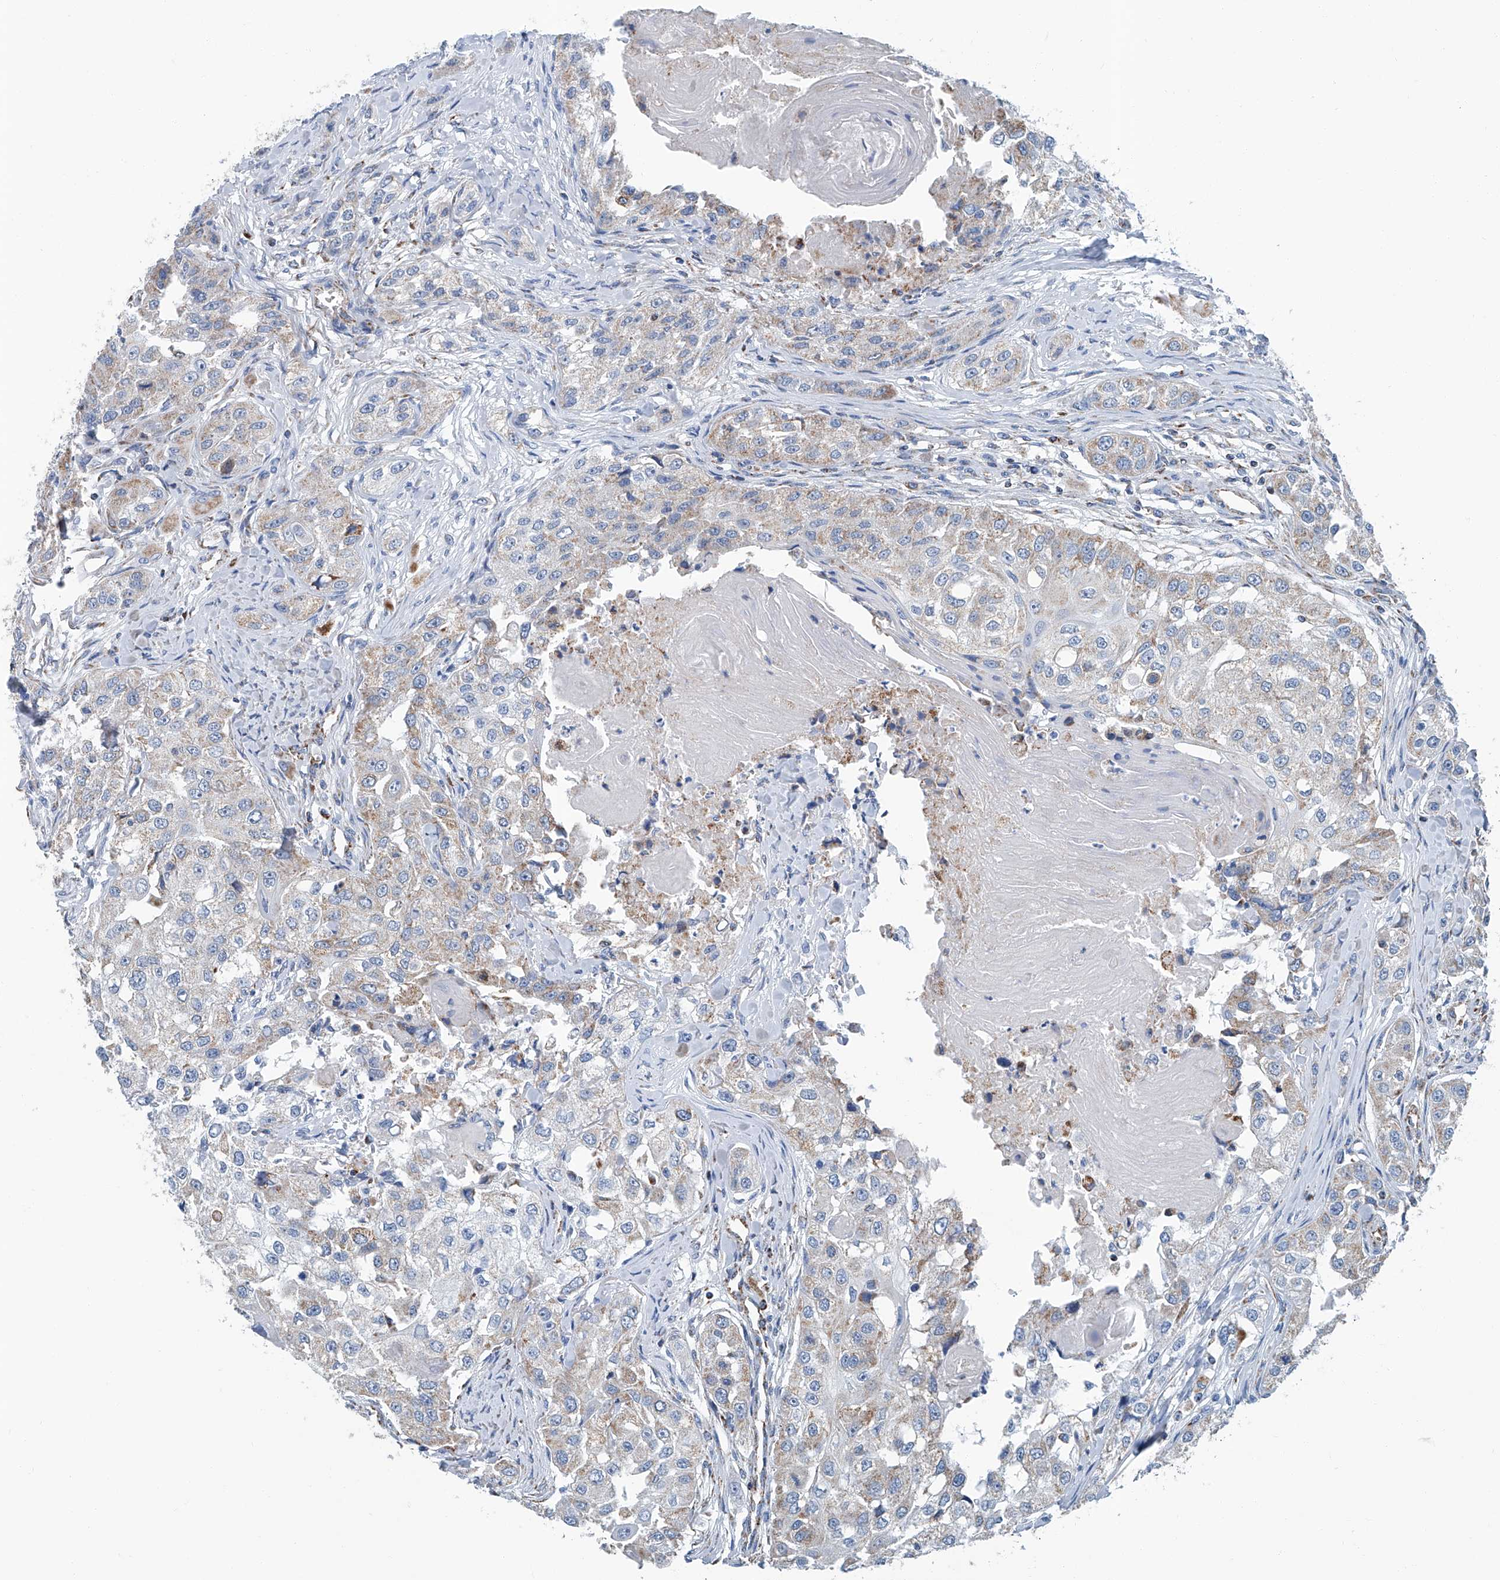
{"staining": {"intensity": "weak", "quantity": "<25%", "location": "cytoplasmic/membranous"}, "tissue": "head and neck cancer", "cell_type": "Tumor cells", "image_type": "cancer", "snomed": [{"axis": "morphology", "description": "Normal tissue, NOS"}, {"axis": "morphology", "description": "Squamous cell carcinoma, NOS"}, {"axis": "topography", "description": "Skeletal muscle"}, {"axis": "topography", "description": "Head-Neck"}], "caption": "DAB immunohistochemical staining of head and neck cancer (squamous cell carcinoma) reveals no significant expression in tumor cells. (DAB (3,3'-diaminobenzidine) IHC with hematoxylin counter stain).", "gene": "MT-ND1", "patient": {"sex": "male", "age": 51}}